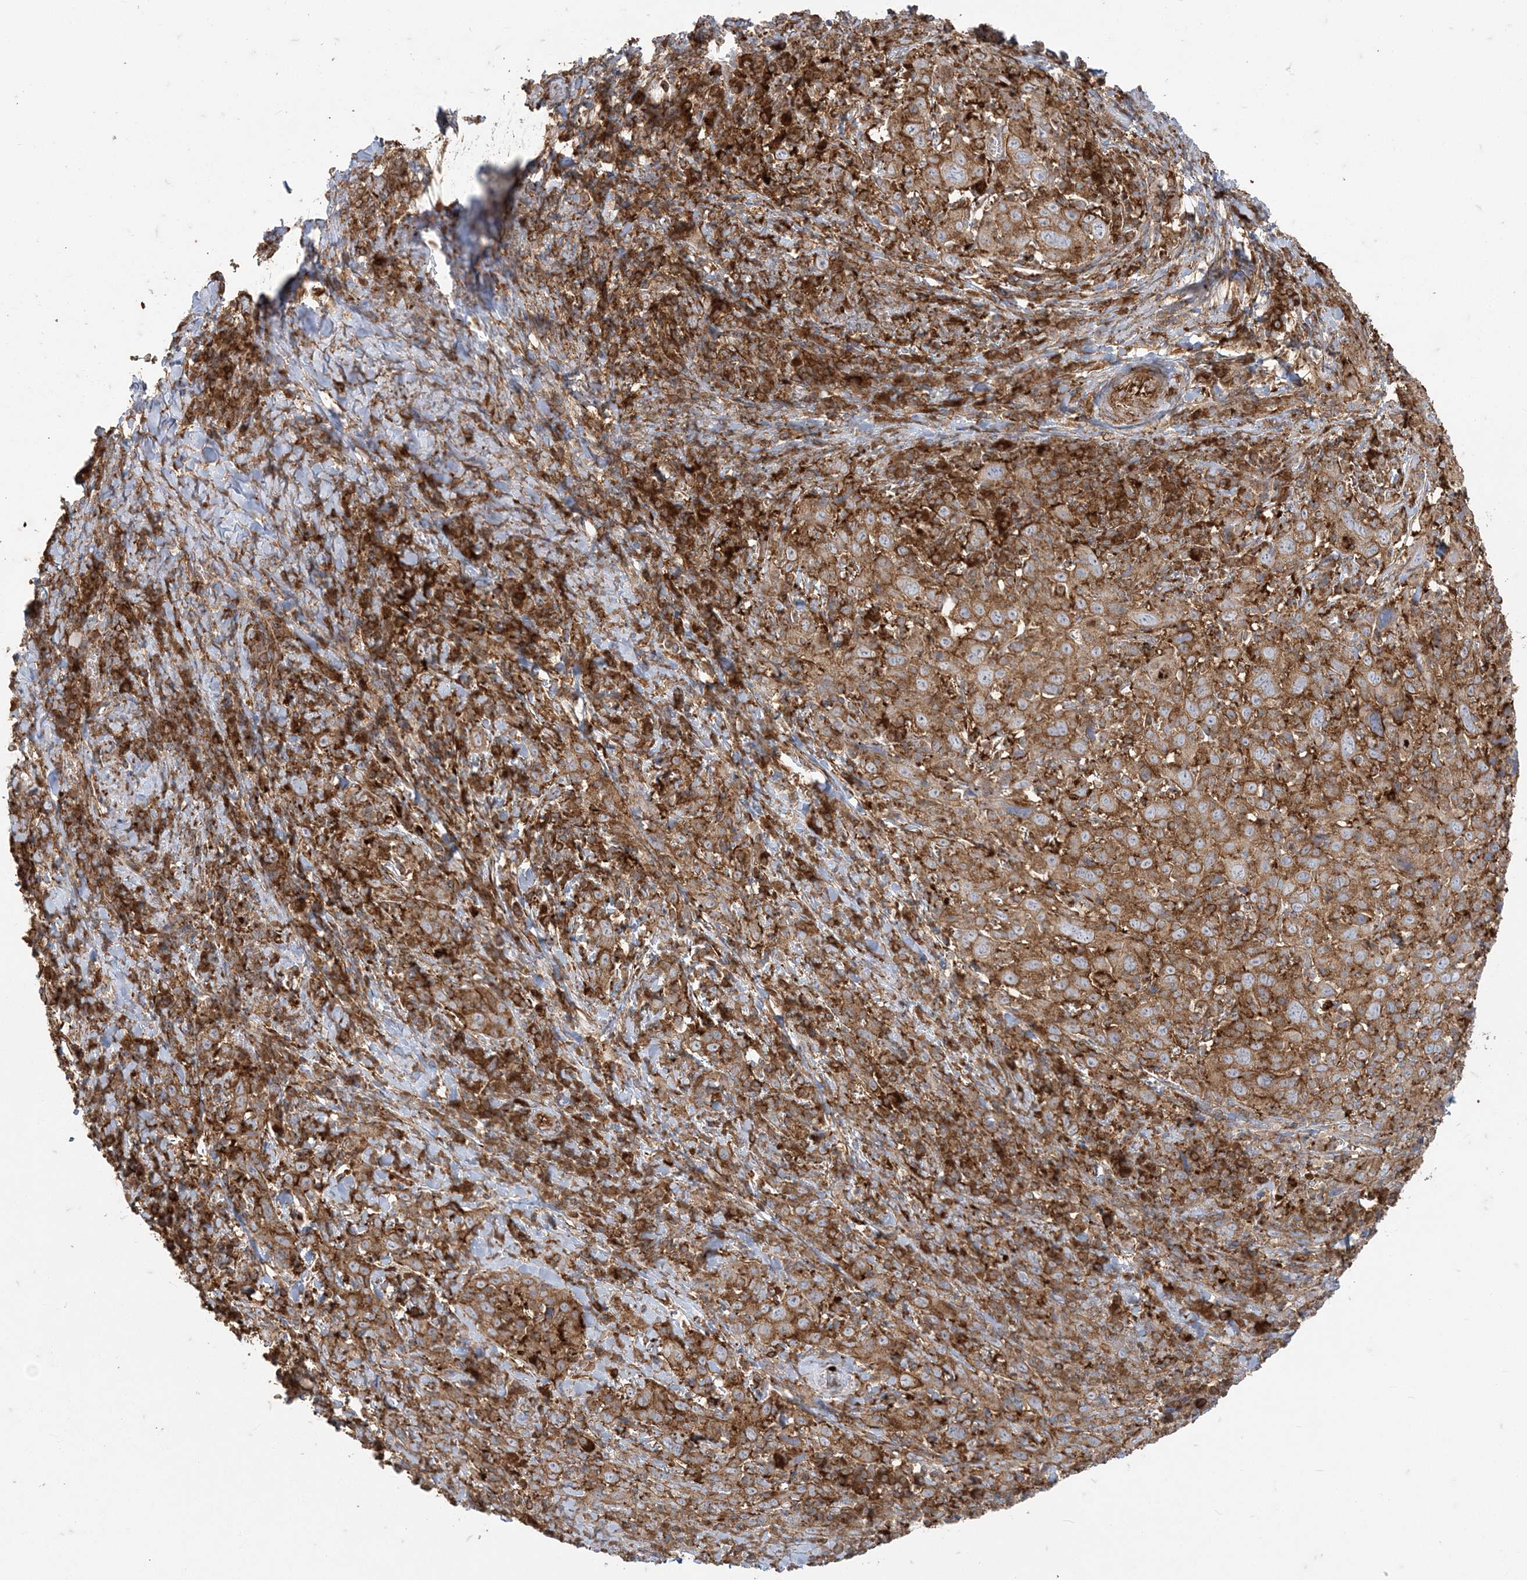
{"staining": {"intensity": "strong", "quantity": ">75%", "location": "cytoplasmic/membranous"}, "tissue": "cervical cancer", "cell_type": "Tumor cells", "image_type": "cancer", "snomed": [{"axis": "morphology", "description": "Squamous cell carcinoma, NOS"}, {"axis": "topography", "description": "Cervix"}], "caption": "Immunohistochemistry staining of cervical squamous cell carcinoma, which exhibits high levels of strong cytoplasmic/membranous expression in approximately >75% of tumor cells indicating strong cytoplasmic/membranous protein expression. The staining was performed using DAB (3,3'-diaminobenzidine) (brown) for protein detection and nuclei were counterstained in hematoxylin (blue).", "gene": "DERL3", "patient": {"sex": "female", "age": 46}}